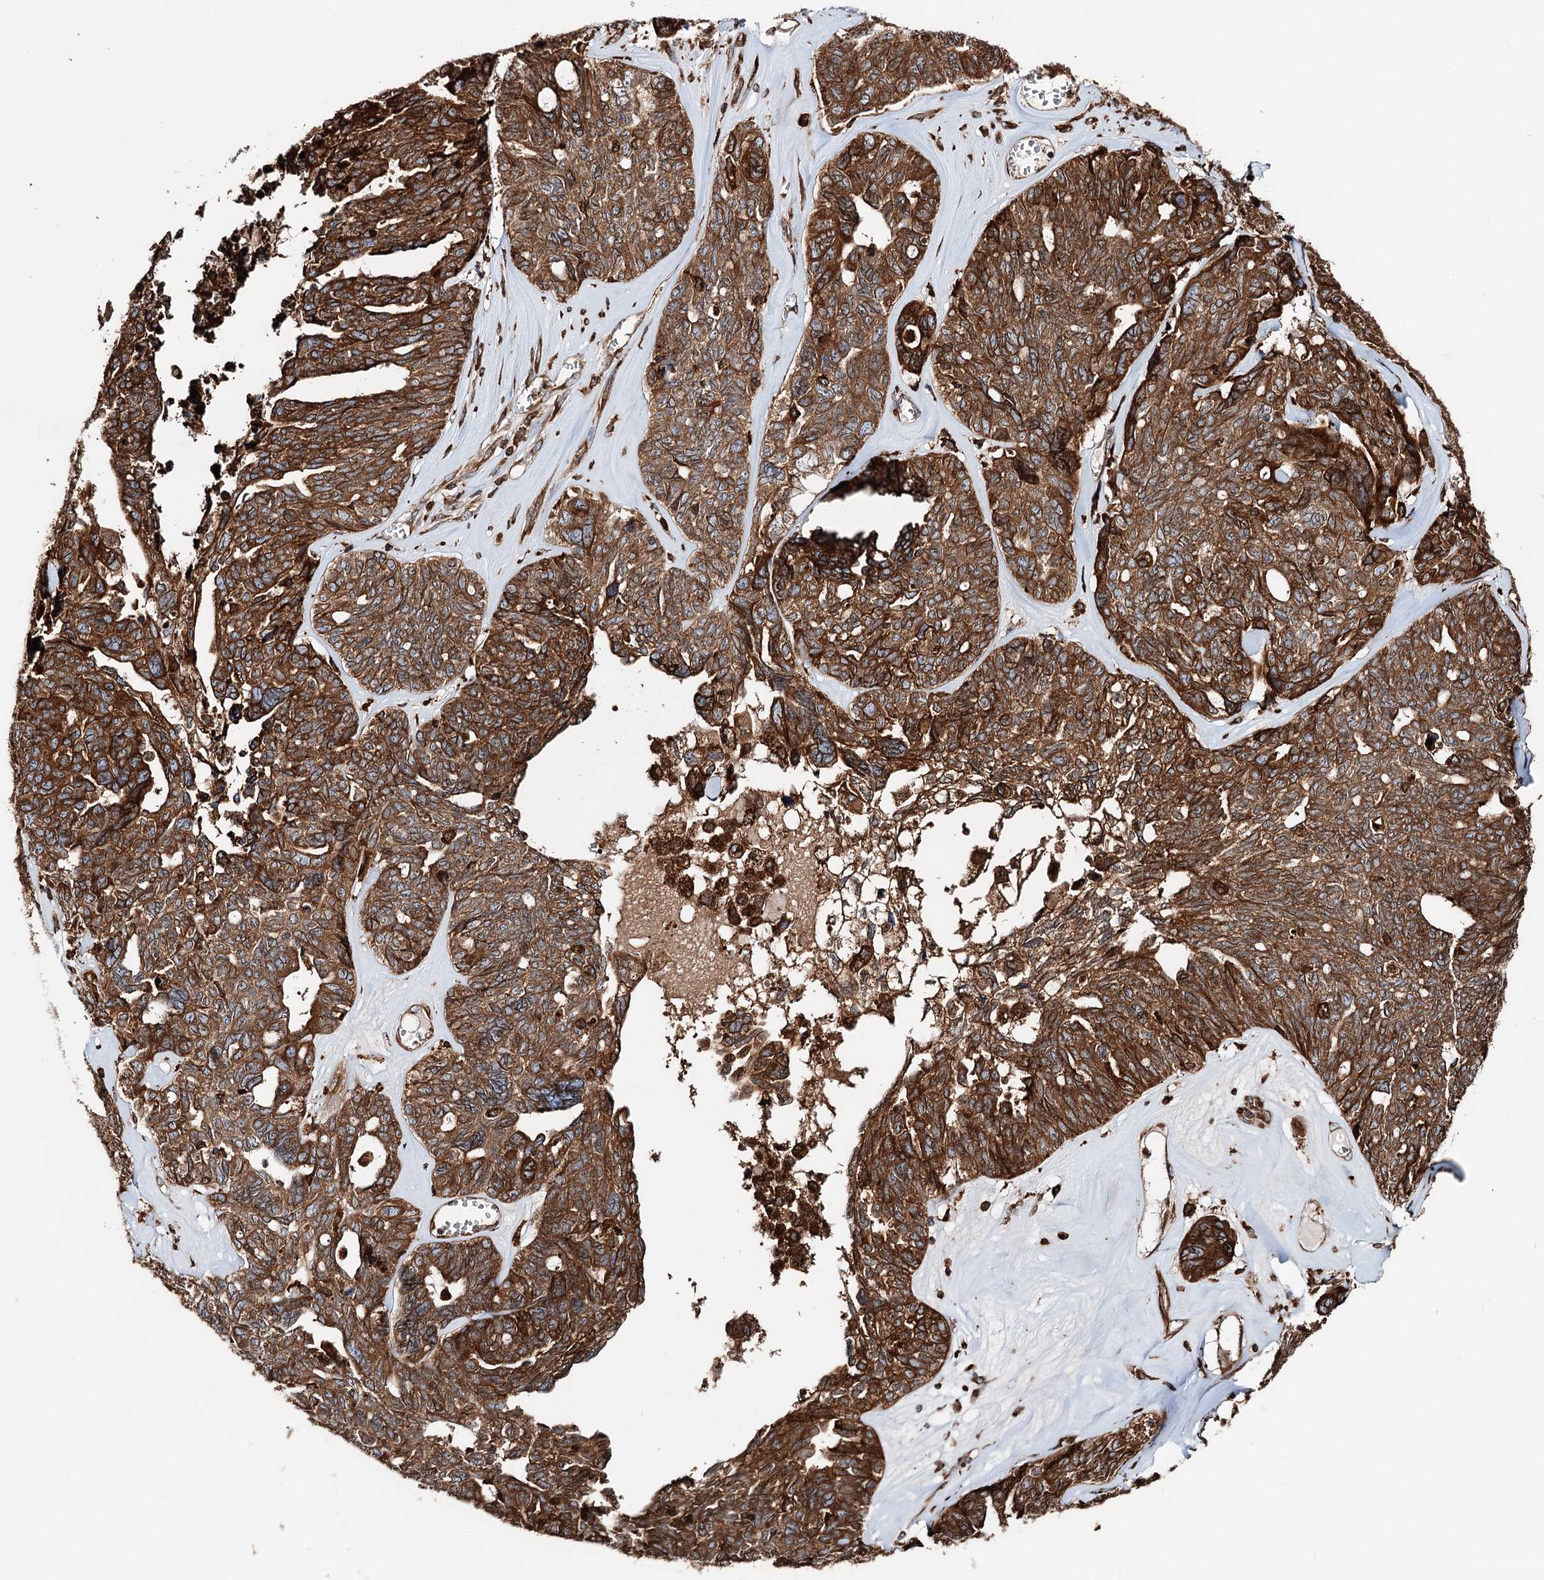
{"staining": {"intensity": "strong", "quantity": ">75%", "location": "cytoplasmic/membranous"}, "tissue": "ovarian cancer", "cell_type": "Tumor cells", "image_type": "cancer", "snomed": [{"axis": "morphology", "description": "Cystadenocarcinoma, serous, NOS"}, {"axis": "topography", "description": "Ovary"}], "caption": "Protein expression analysis of human ovarian cancer reveals strong cytoplasmic/membranous positivity in about >75% of tumor cells.", "gene": "ERP29", "patient": {"sex": "female", "age": 79}}